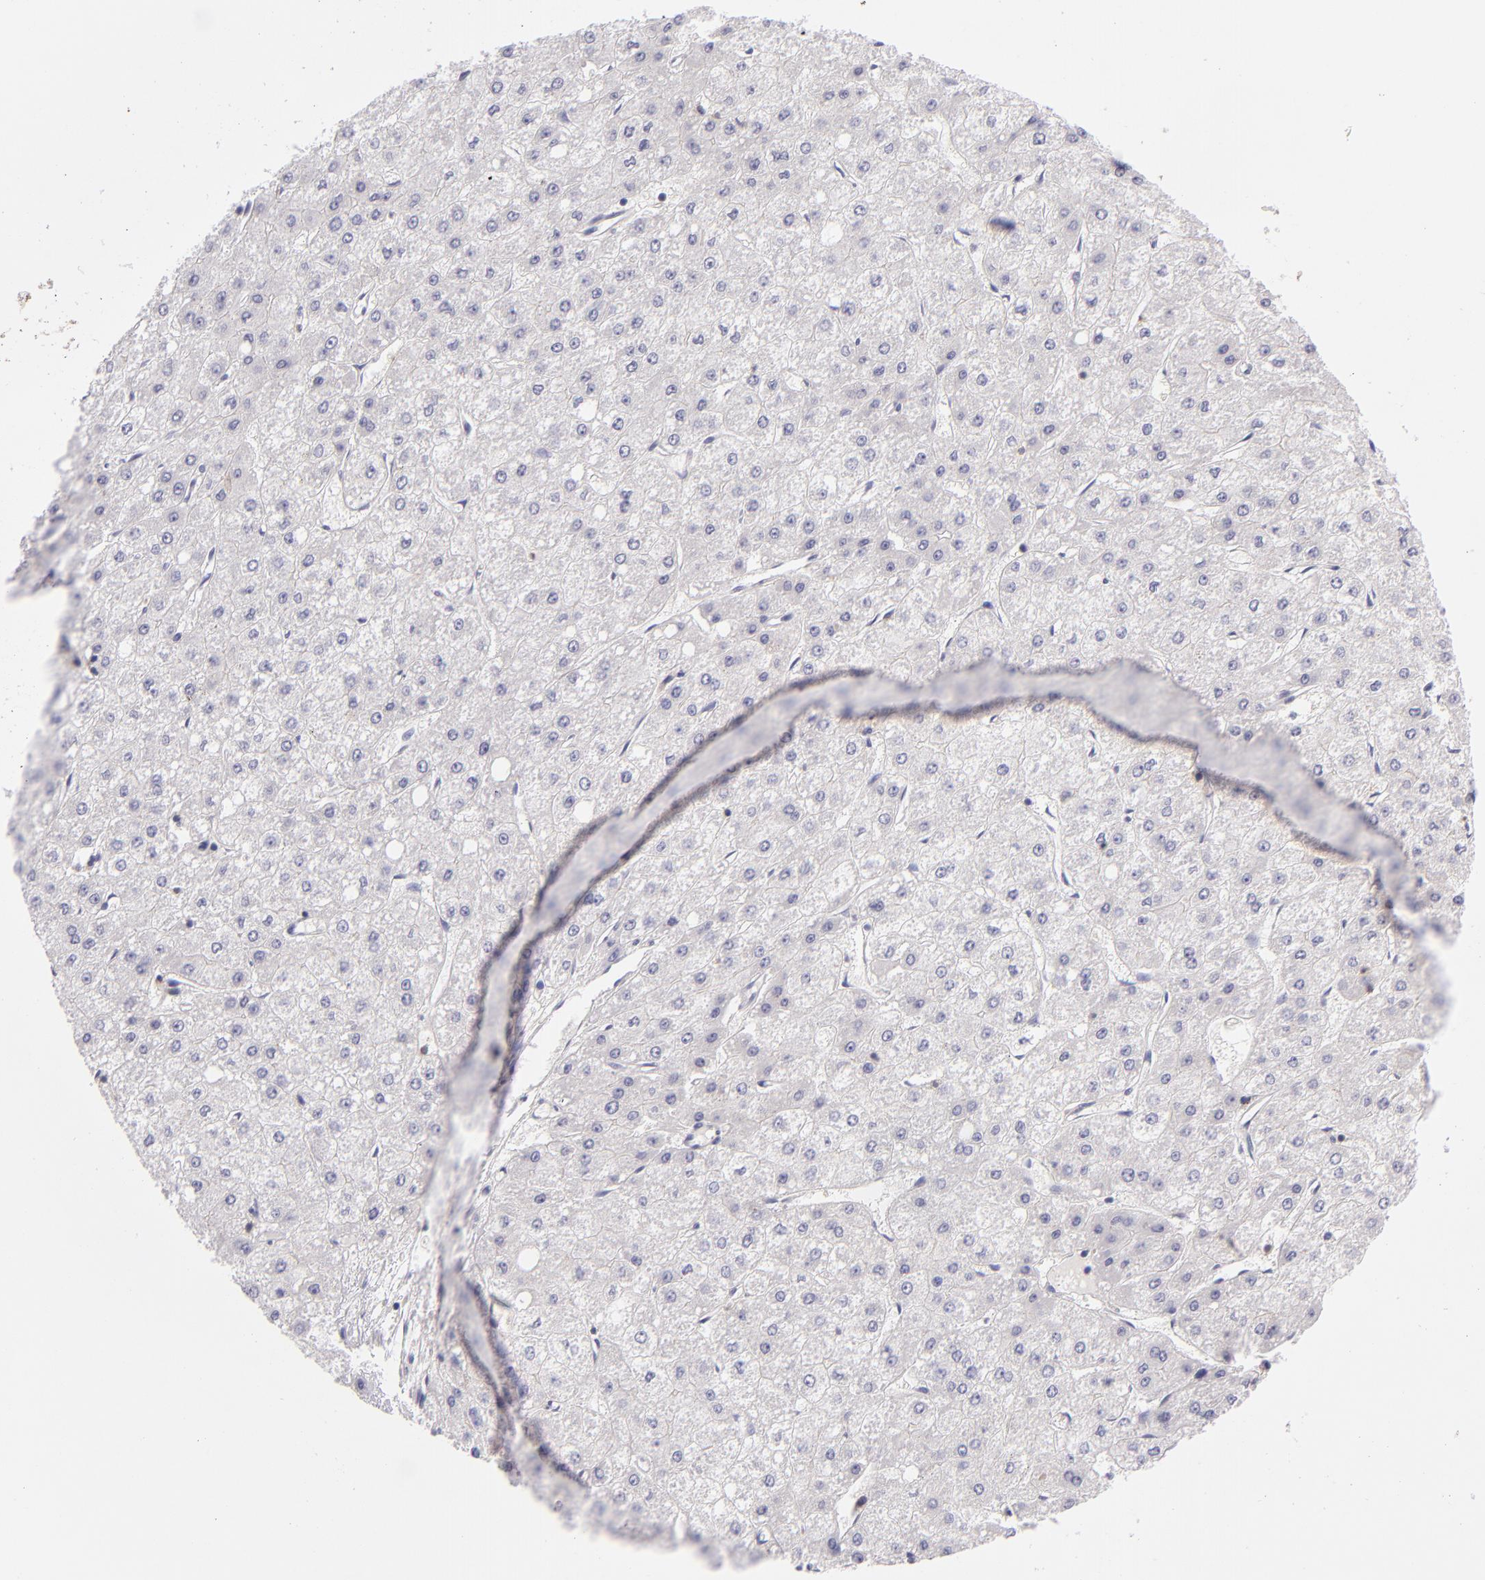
{"staining": {"intensity": "negative", "quantity": "none", "location": "none"}, "tissue": "liver cancer", "cell_type": "Tumor cells", "image_type": "cancer", "snomed": [{"axis": "morphology", "description": "Carcinoma, Hepatocellular, NOS"}, {"axis": "topography", "description": "Liver"}], "caption": "Liver hepatocellular carcinoma was stained to show a protein in brown. There is no significant staining in tumor cells. The staining was performed using DAB (3,3'-diaminobenzidine) to visualize the protein expression in brown, while the nuclei were stained in blue with hematoxylin (Magnification: 20x).", "gene": "CD48", "patient": {"sex": "female", "age": 52}}